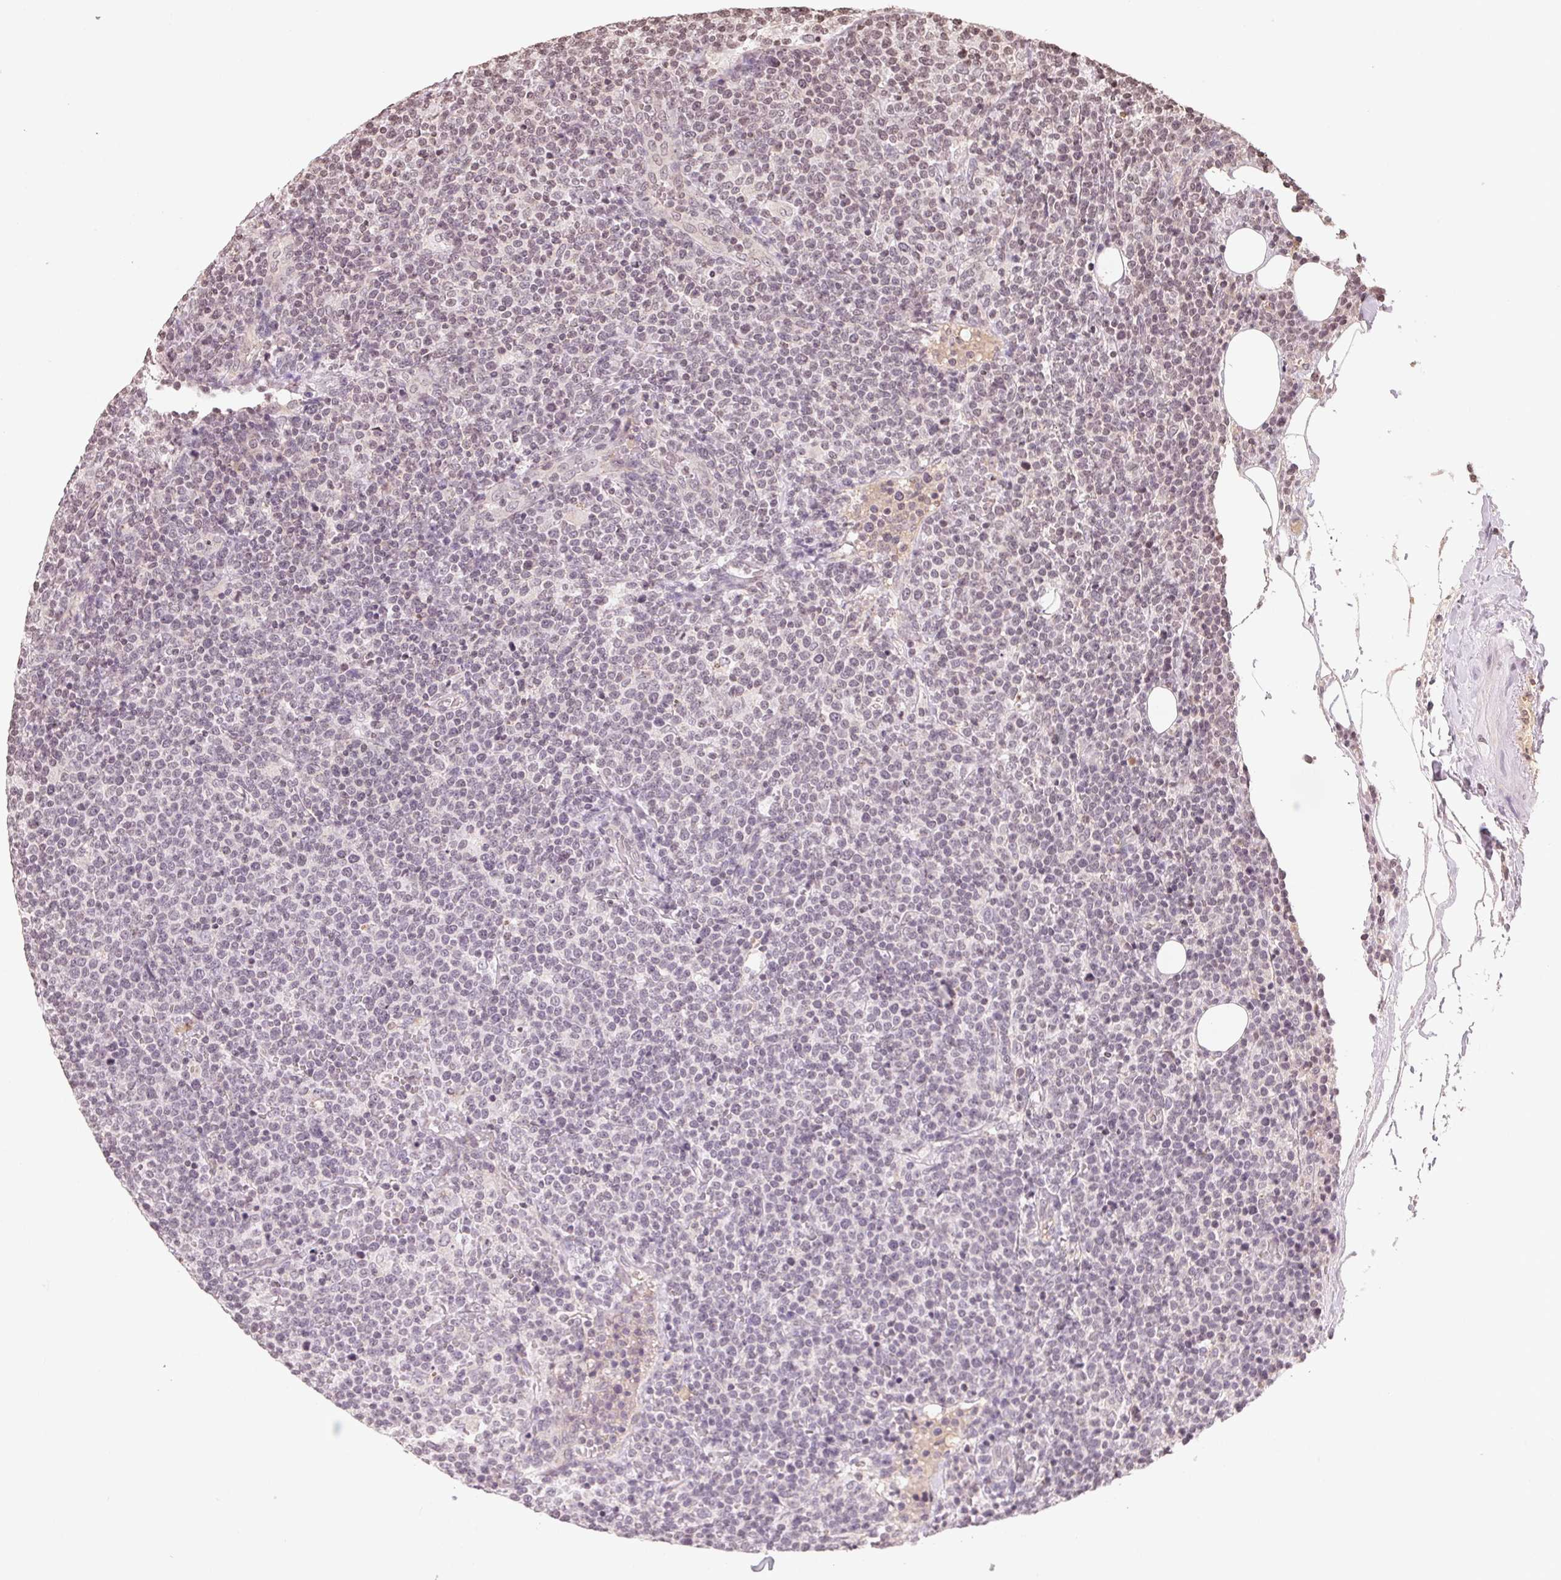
{"staining": {"intensity": "negative", "quantity": "none", "location": "none"}, "tissue": "lymphoma", "cell_type": "Tumor cells", "image_type": "cancer", "snomed": [{"axis": "morphology", "description": "Malignant lymphoma, non-Hodgkin's type, High grade"}, {"axis": "topography", "description": "Lymph node"}], "caption": "DAB immunohistochemical staining of human lymphoma reveals no significant staining in tumor cells. (Immunohistochemistry (ihc), brightfield microscopy, high magnification).", "gene": "TBP", "patient": {"sex": "male", "age": 61}}